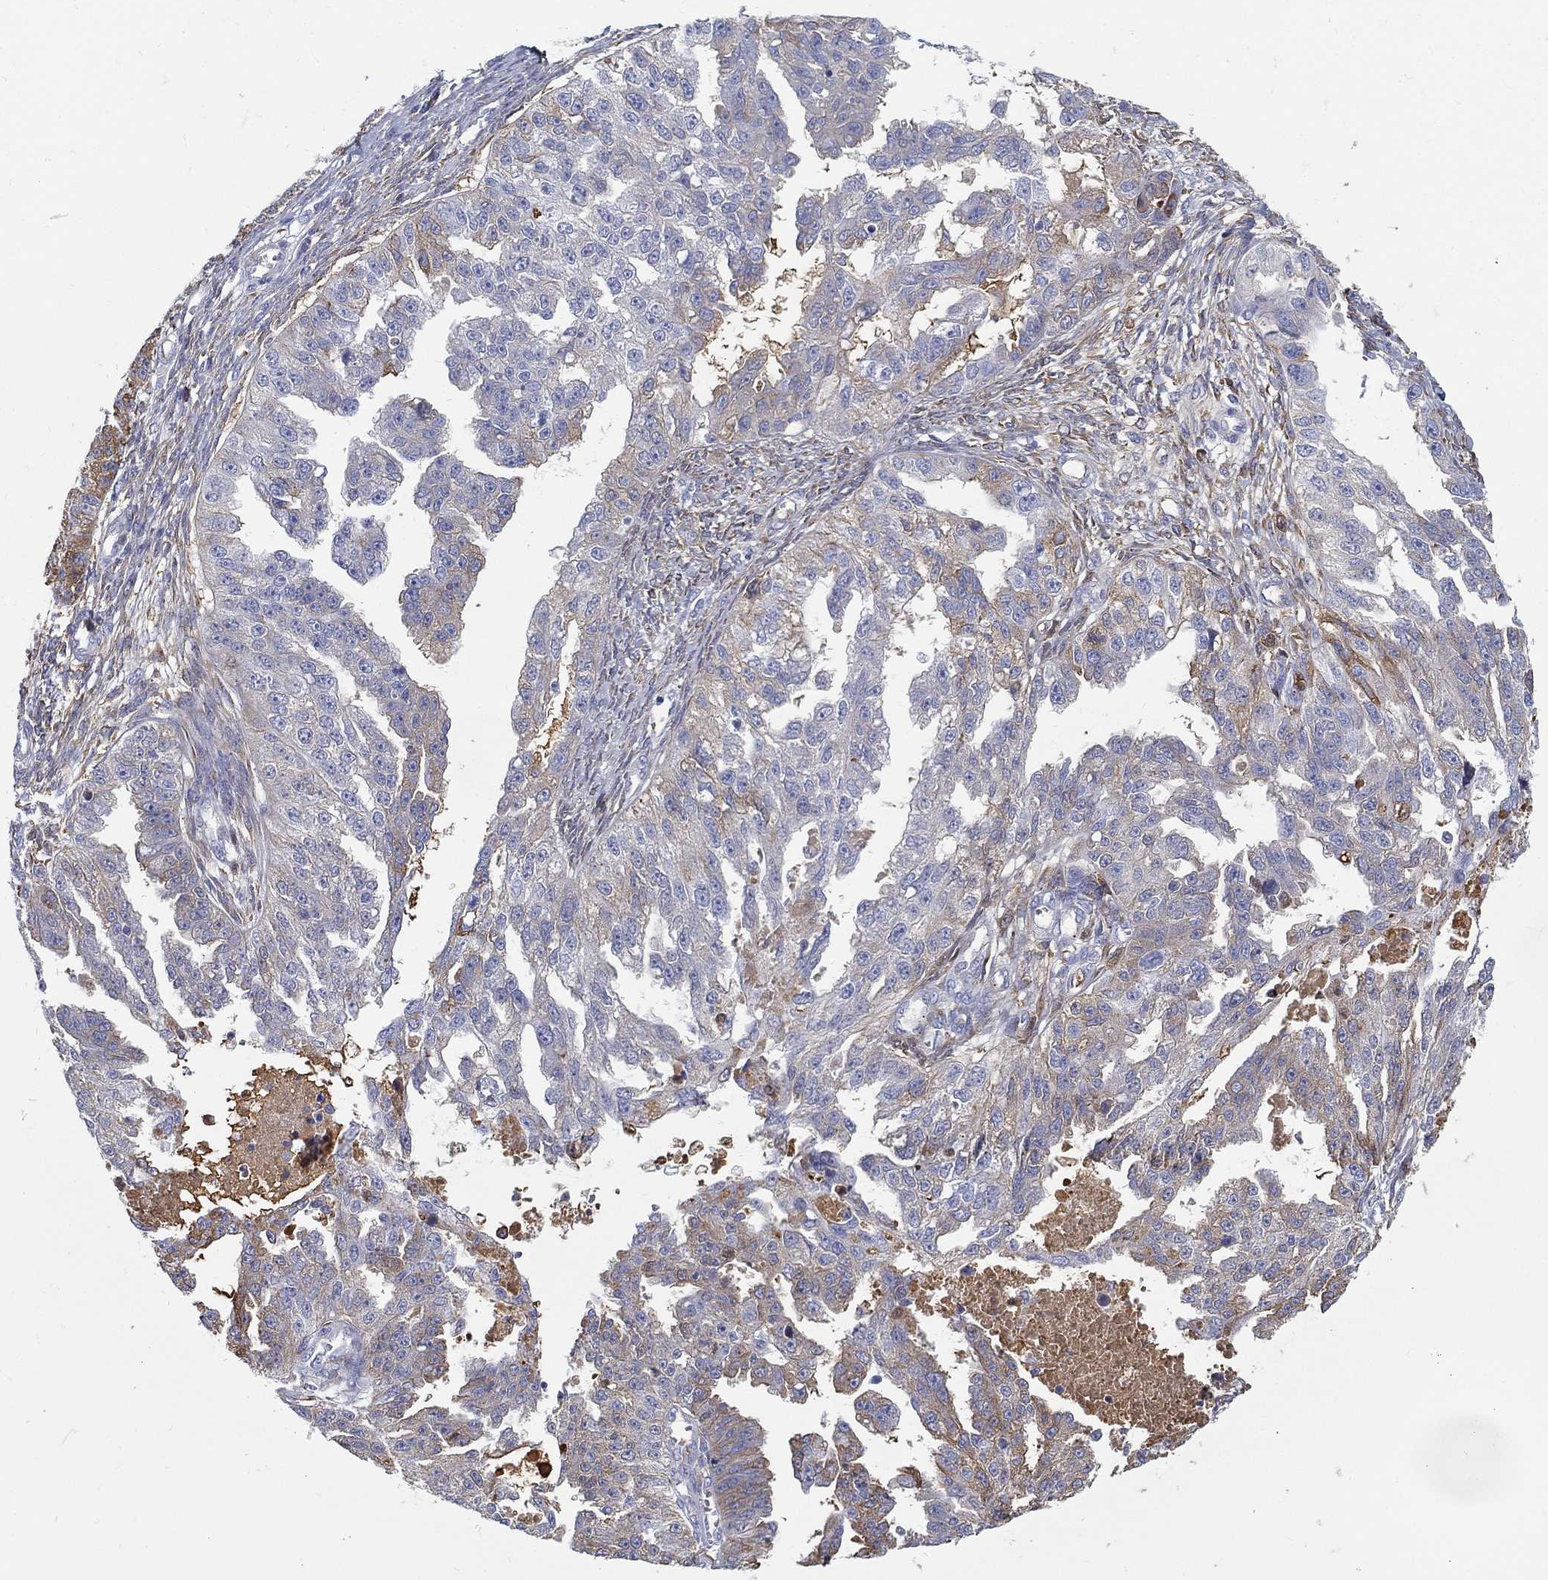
{"staining": {"intensity": "weak", "quantity": "<25%", "location": "cytoplasmic/membranous"}, "tissue": "ovarian cancer", "cell_type": "Tumor cells", "image_type": "cancer", "snomed": [{"axis": "morphology", "description": "Cystadenocarcinoma, serous, NOS"}, {"axis": "topography", "description": "Ovary"}], "caption": "Histopathology image shows no protein expression in tumor cells of ovarian cancer (serous cystadenocarcinoma) tissue.", "gene": "IFNB1", "patient": {"sex": "female", "age": 58}}